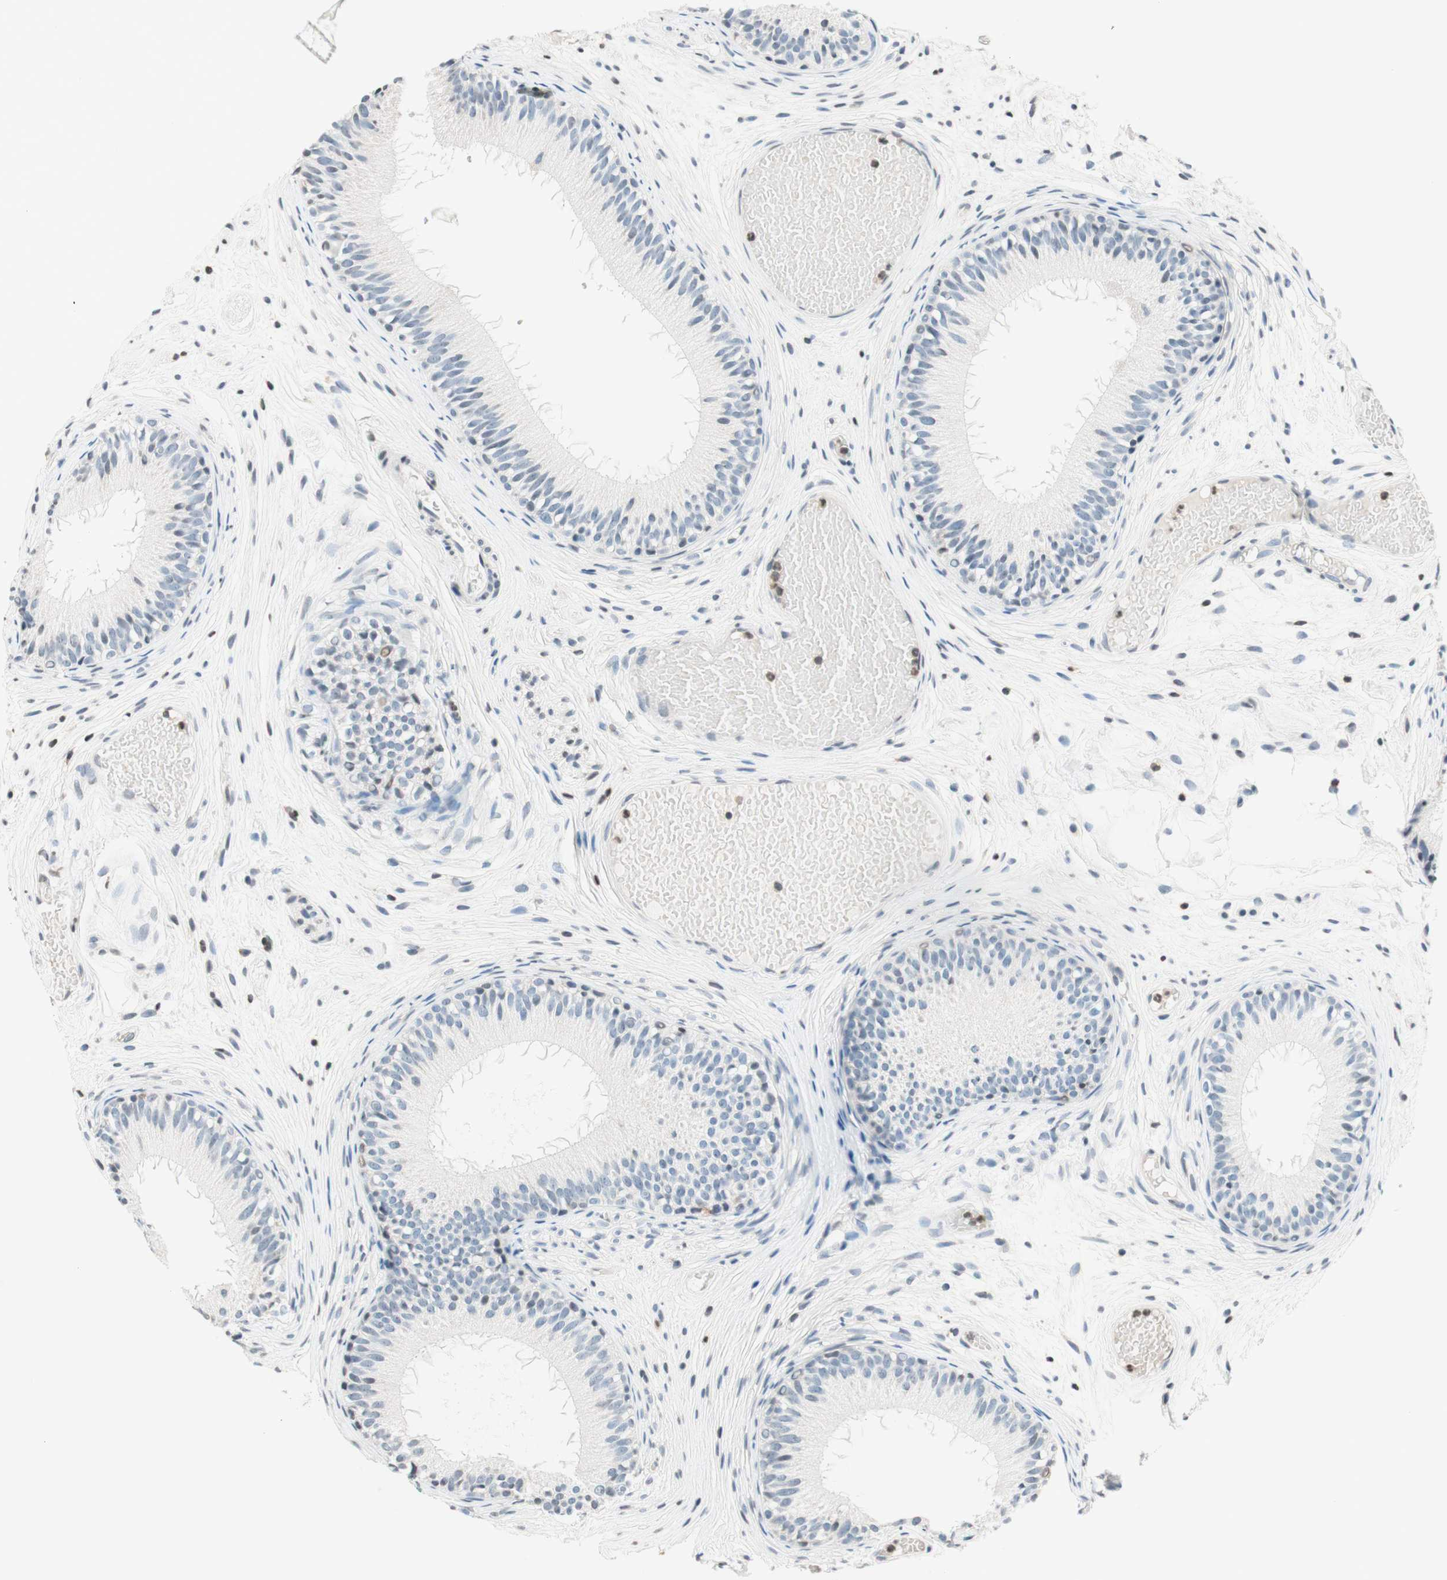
{"staining": {"intensity": "negative", "quantity": "none", "location": "none"}, "tissue": "epididymis", "cell_type": "Glandular cells", "image_type": "normal", "snomed": [{"axis": "morphology", "description": "Normal tissue, NOS"}, {"axis": "morphology", "description": "Atrophy, NOS"}, {"axis": "topography", "description": "Testis"}, {"axis": "topography", "description": "Epididymis"}], "caption": "Immunohistochemistry (IHC) image of unremarkable human epididymis stained for a protein (brown), which shows no positivity in glandular cells.", "gene": "WIPF1", "patient": {"sex": "male", "age": 18}}